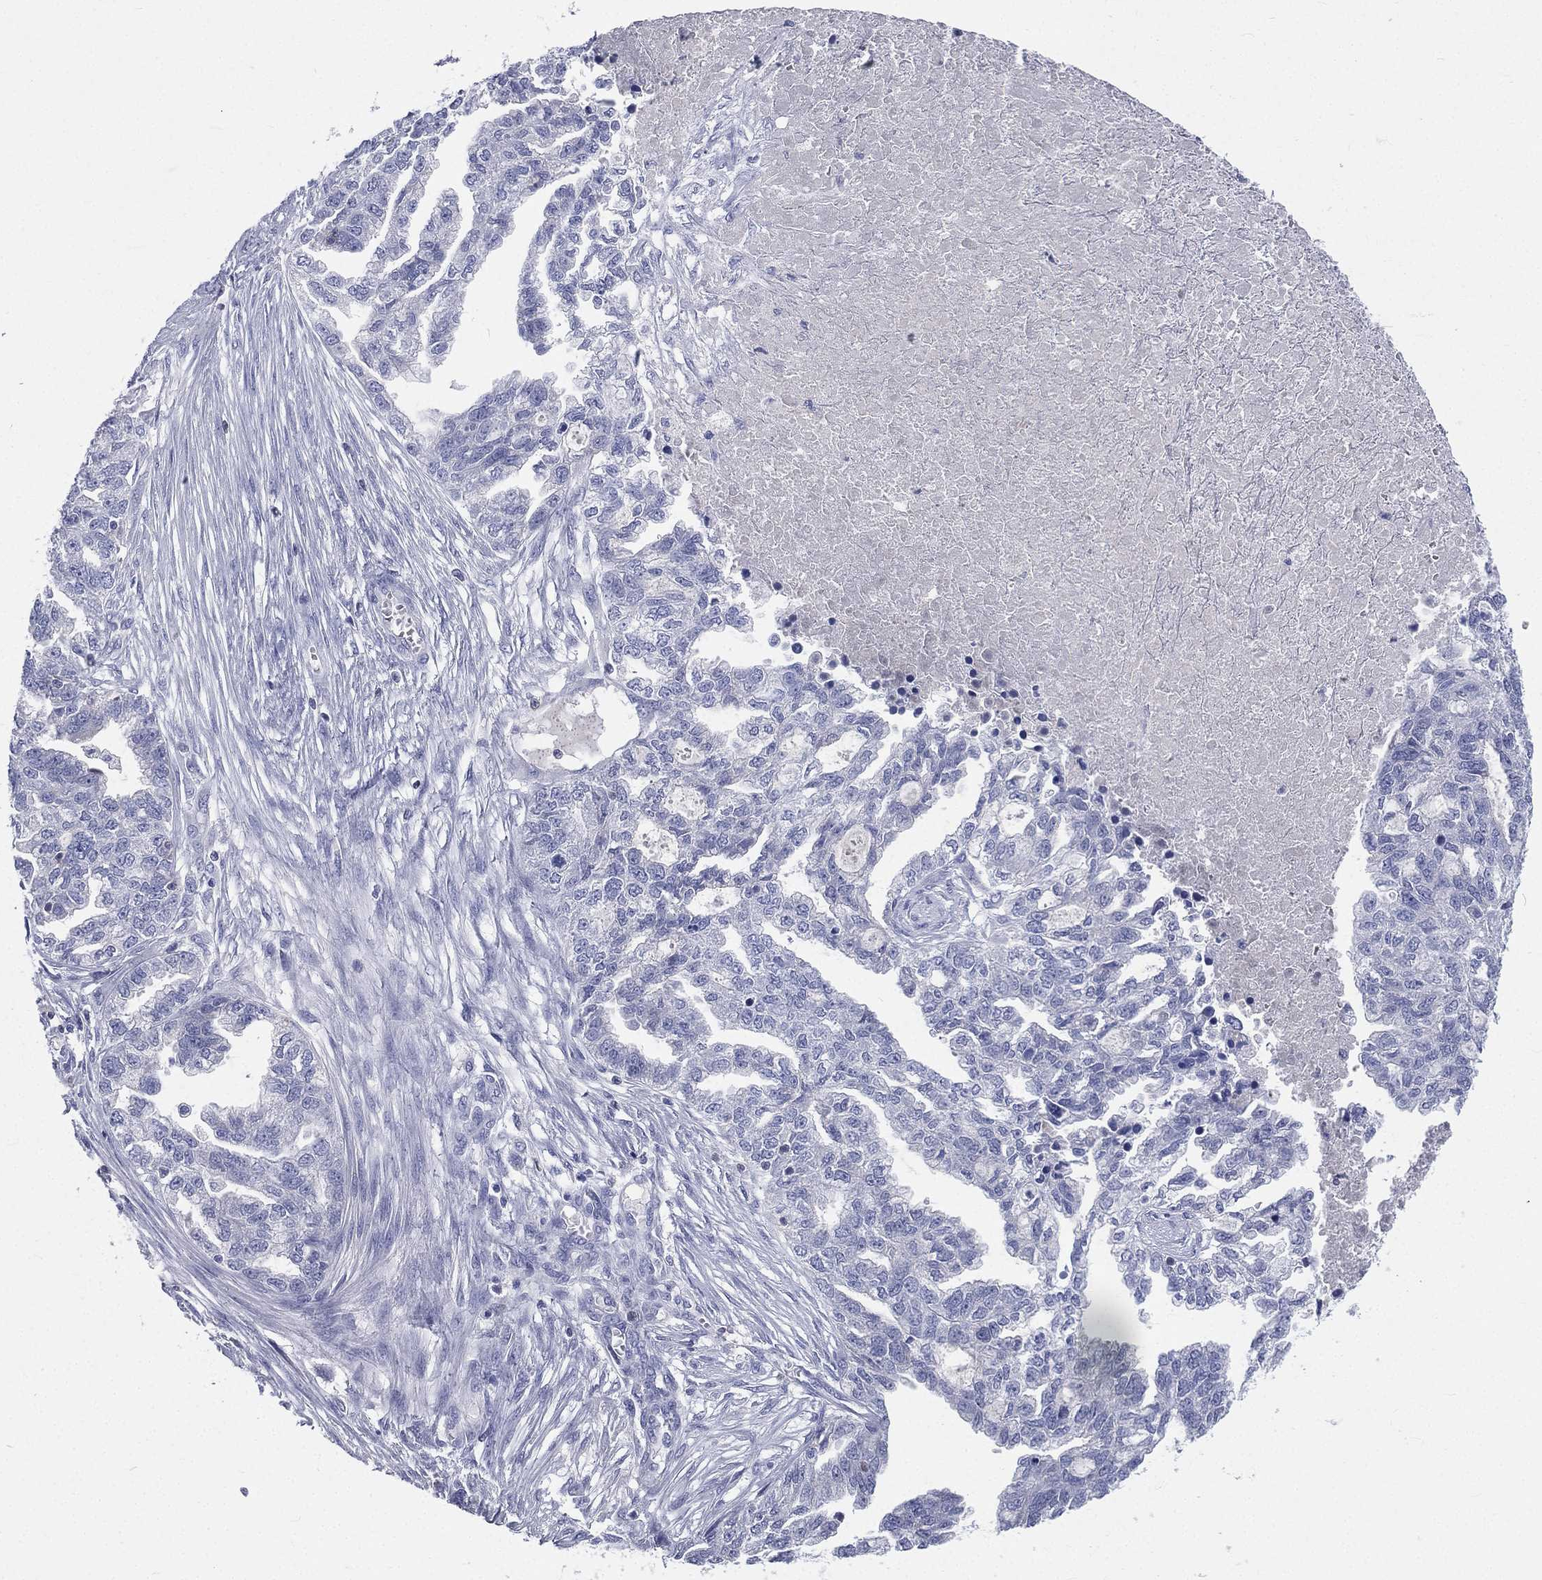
{"staining": {"intensity": "negative", "quantity": "none", "location": "none"}, "tissue": "ovarian cancer", "cell_type": "Tumor cells", "image_type": "cancer", "snomed": [{"axis": "morphology", "description": "Cystadenocarcinoma, serous, NOS"}, {"axis": "topography", "description": "Ovary"}], "caption": "Immunohistochemistry (IHC) of human ovarian cancer (serous cystadenocarcinoma) reveals no staining in tumor cells.", "gene": "CD3D", "patient": {"sex": "female", "age": 51}}